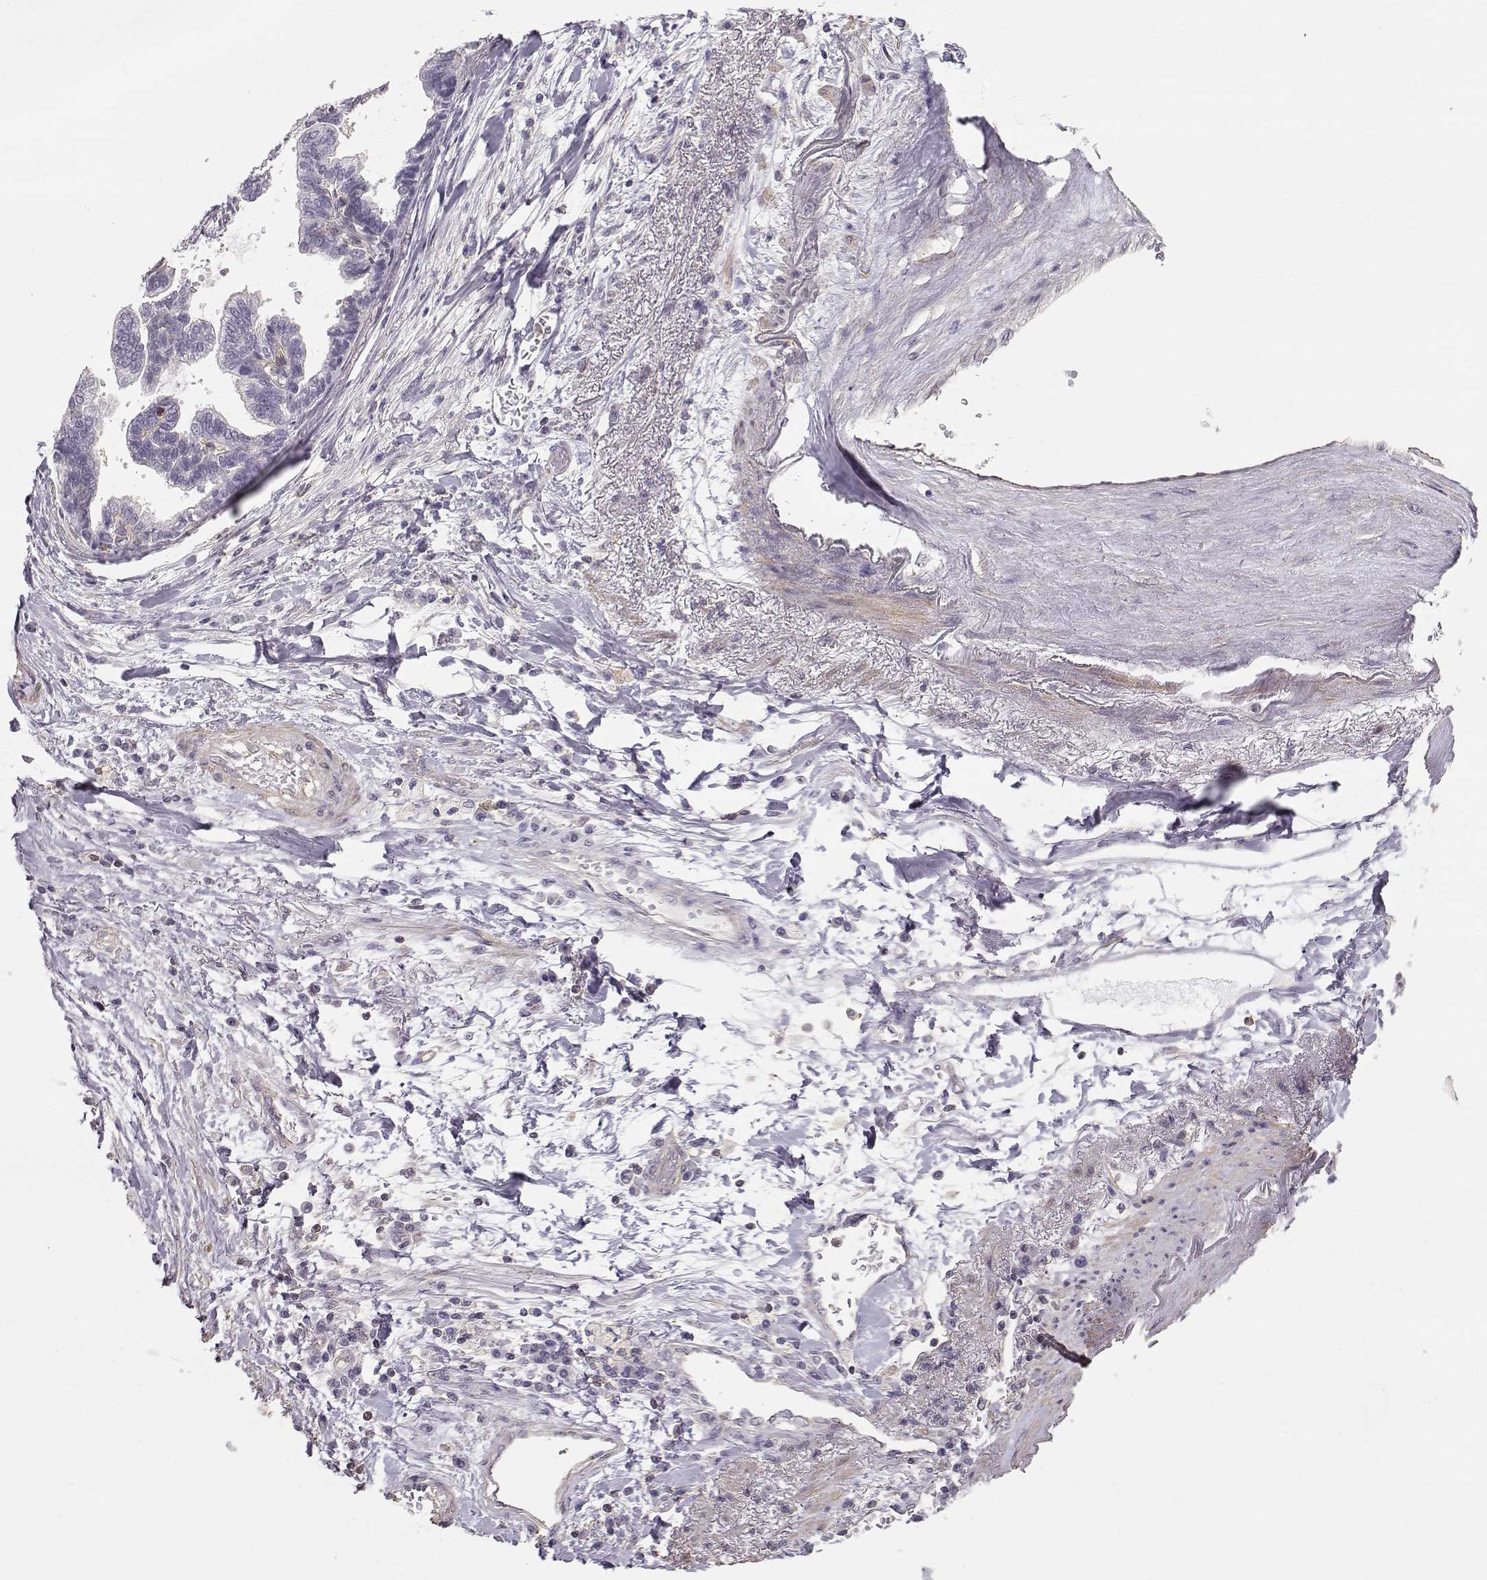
{"staining": {"intensity": "negative", "quantity": "none", "location": "none"}, "tissue": "stomach cancer", "cell_type": "Tumor cells", "image_type": "cancer", "snomed": [{"axis": "morphology", "description": "Adenocarcinoma, NOS"}, {"axis": "topography", "description": "Stomach"}], "caption": "Image shows no significant protein expression in tumor cells of stomach adenocarcinoma.", "gene": "DAPL1", "patient": {"sex": "male", "age": 83}}